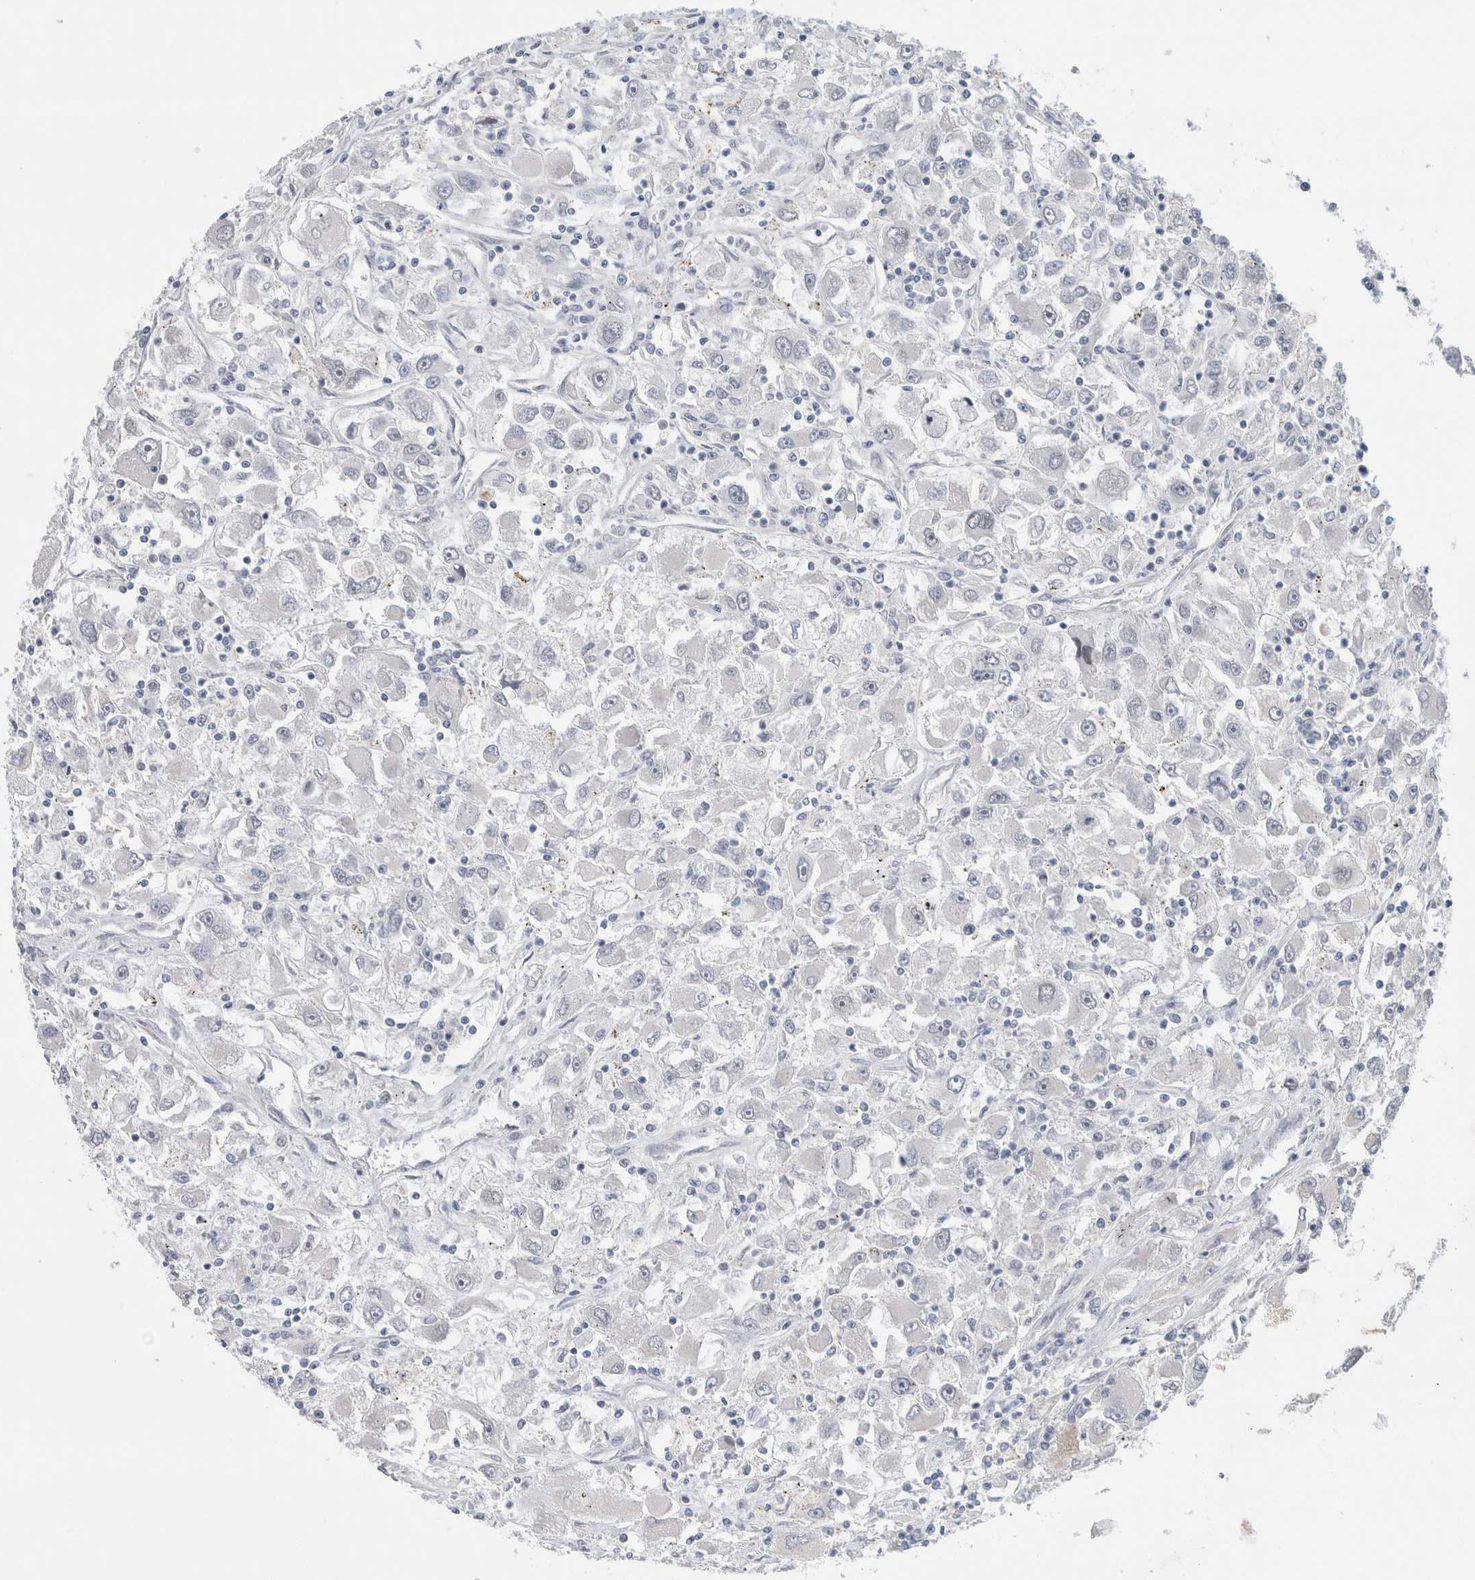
{"staining": {"intensity": "negative", "quantity": "none", "location": "none"}, "tissue": "renal cancer", "cell_type": "Tumor cells", "image_type": "cancer", "snomed": [{"axis": "morphology", "description": "Adenocarcinoma, NOS"}, {"axis": "topography", "description": "Kidney"}], "caption": "Immunohistochemical staining of human adenocarcinoma (renal) shows no significant positivity in tumor cells.", "gene": "KNL1", "patient": {"sex": "female", "age": 52}}